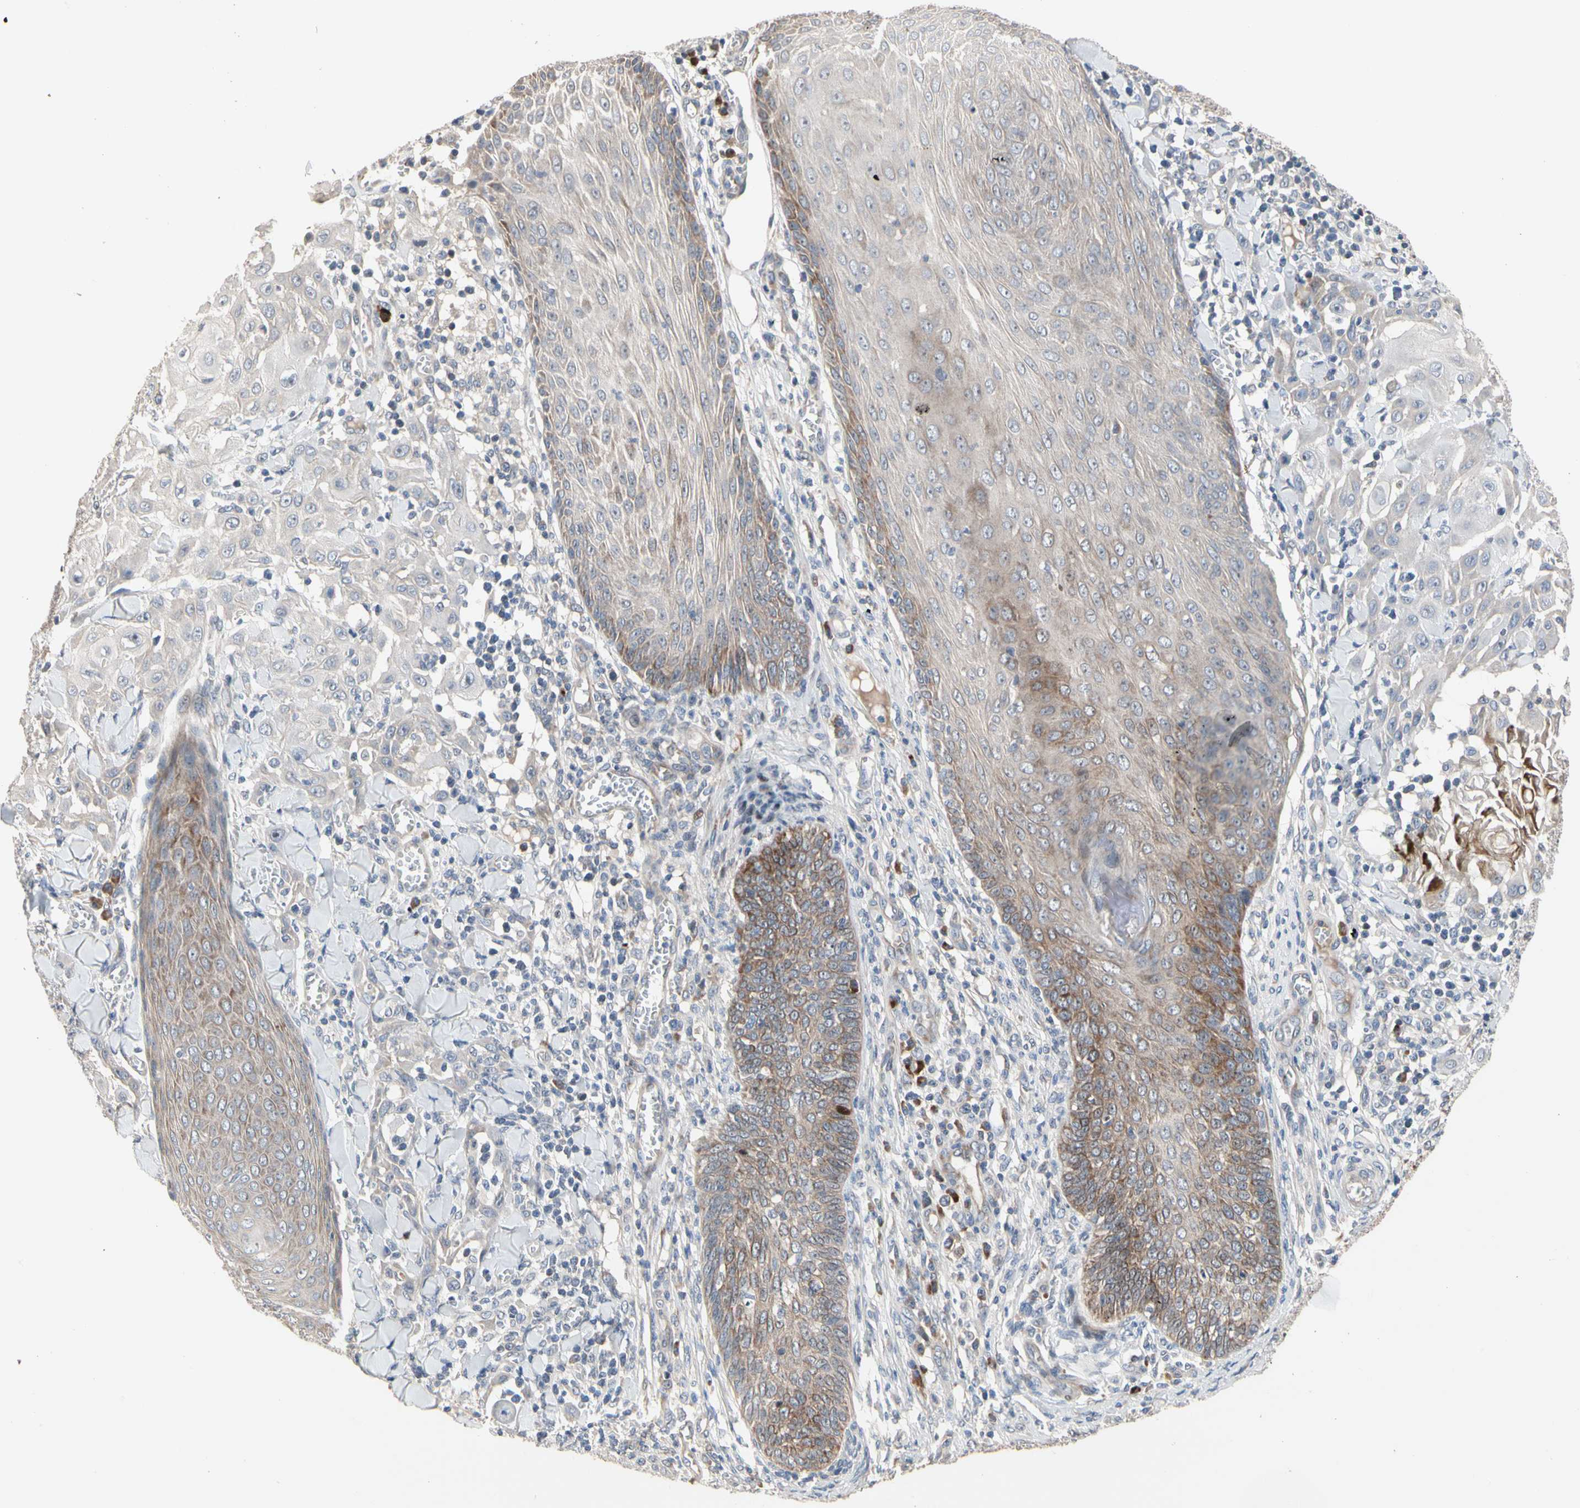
{"staining": {"intensity": "moderate", "quantity": "<25%", "location": "cytoplasmic/membranous"}, "tissue": "skin cancer", "cell_type": "Tumor cells", "image_type": "cancer", "snomed": [{"axis": "morphology", "description": "Squamous cell carcinoma, NOS"}, {"axis": "topography", "description": "Skin"}], "caption": "Skin squamous cell carcinoma tissue reveals moderate cytoplasmic/membranous positivity in about <25% of tumor cells, visualized by immunohistochemistry. The protein is shown in brown color, while the nuclei are stained blue.", "gene": "HMGCR", "patient": {"sex": "male", "age": 24}}